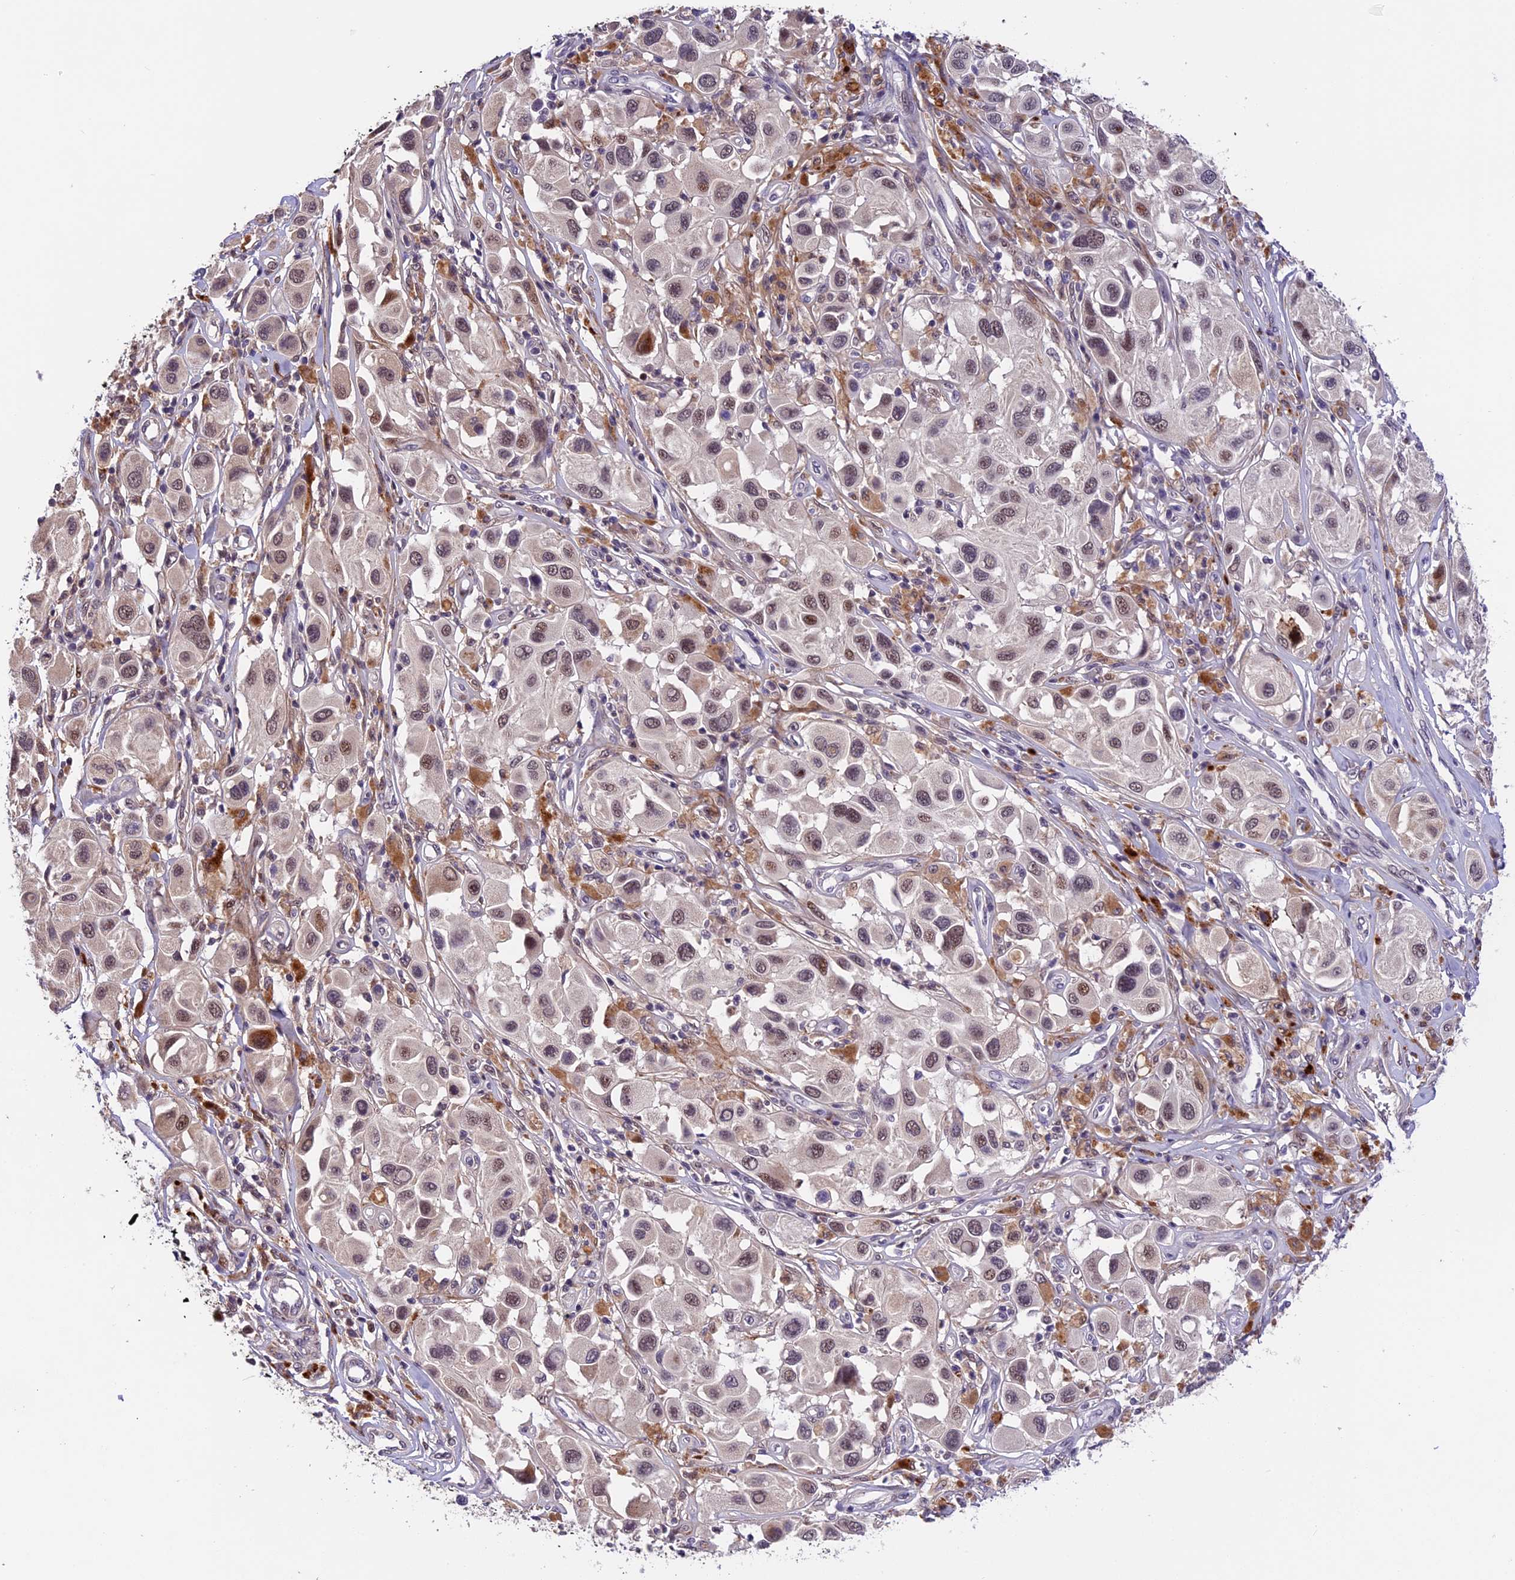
{"staining": {"intensity": "weak", "quantity": ">75%", "location": "nuclear"}, "tissue": "melanoma", "cell_type": "Tumor cells", "image_type": "cancer", "snomed": [{"axis": "morphology", "description": "Malignant melanoma, Metastatic site"}, {"axis": "topography", "description": "Skin"}], "caption": "A high-resolution histopathology image shows immunohistochemistry (IHC) staining of malignant melanoma (metastatic site), which displays weak nuclear positivity in approximately >75% of tumor cells.", "gene": "FBXO45", "patient": {"sex": "male", "age": 41}}